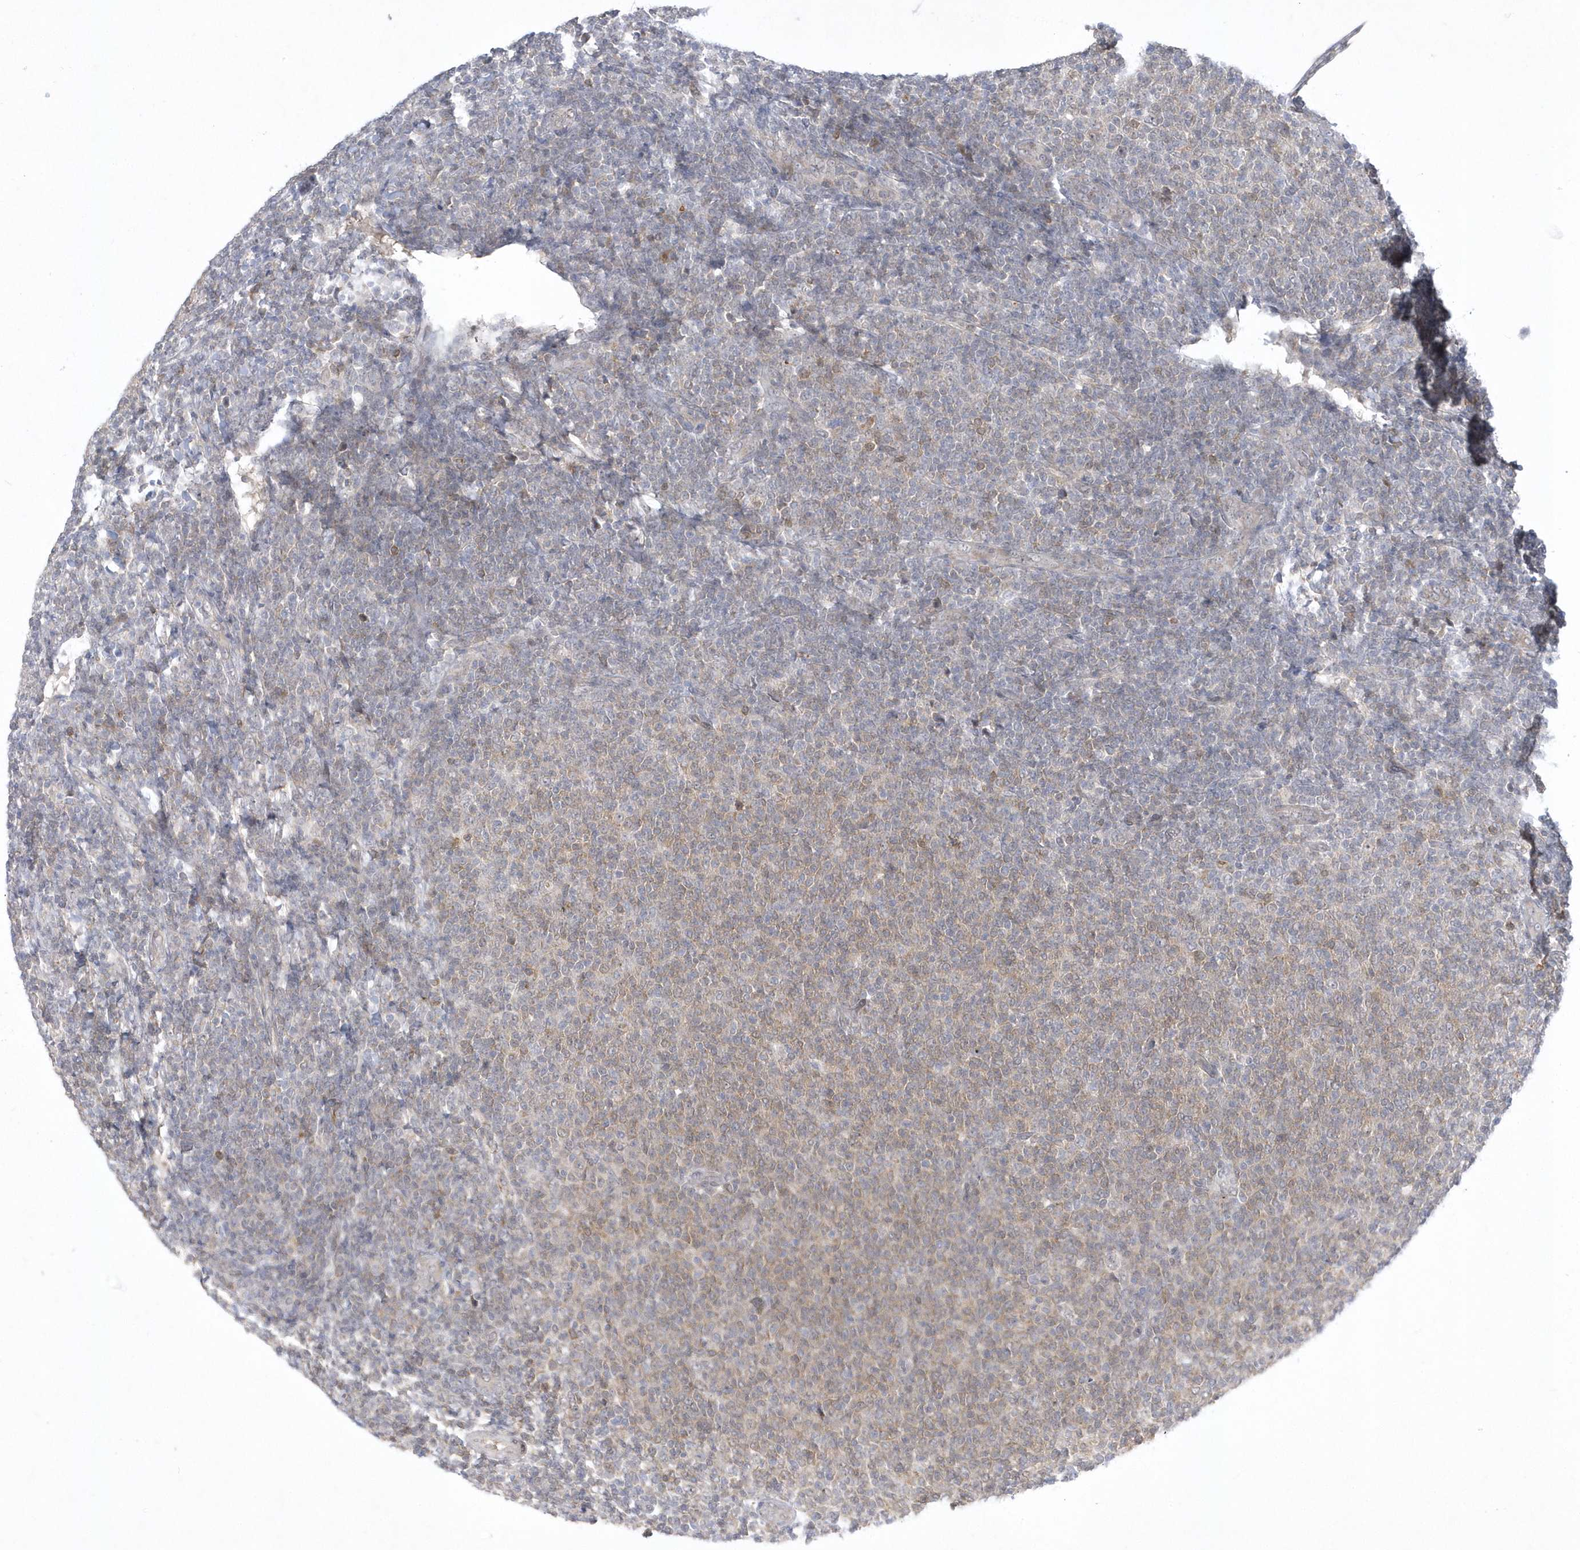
{"staining": {"intensity": "weak", "quantity": "25%-75%", "location": "cytoplasmic/membranous"}, "tissue": "lymphoma", "cell_type": "Tumor cells", "image_type": "cancer", "snomed": [{"axis": "morphology", "description": "Malignant lymphoma, non-Hodgkin's type, Low grade"}, {"axis": "topography", "description": "Lymph node"}], "caption": "Immunohistochemistry photomicrograph of neoplastic tissue: human lymphoma stained using immunohistochemistry reveals low levels of weak protein expression localized specifically in the cytoplasmic/membranous of tumor cells, appearing as a cytoplasmic/membranous brown color.", "gene": "ZC3H12D", "patient": {"sex": "male", "age": 66}}